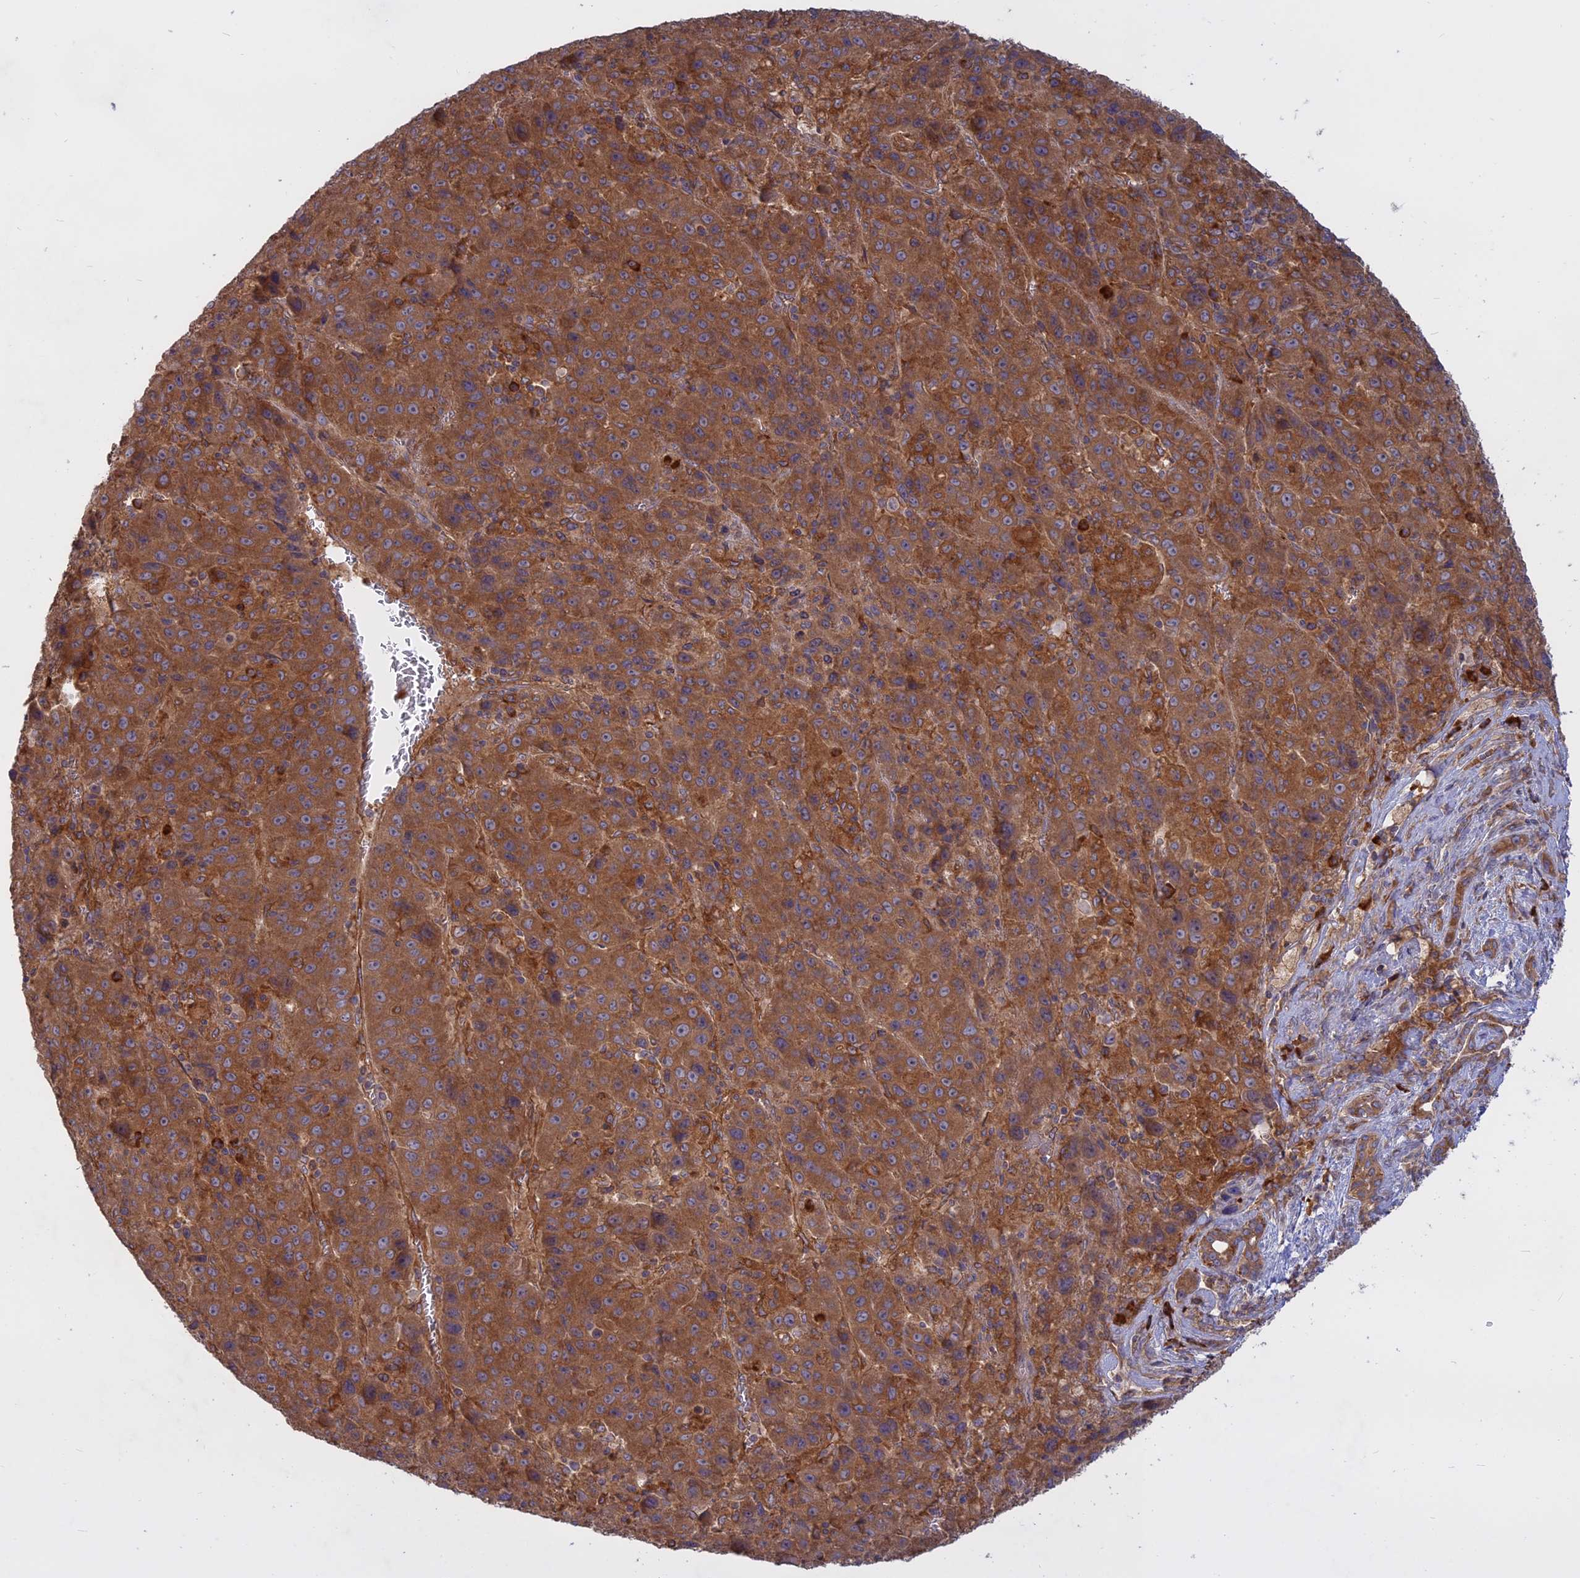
{"staining": {"intensity": "moderate", "quantity": ">75%", "location": "cytoplasmic/membranous"}, "tissue": "liver cancer", "cell_type": "Tumor cells", "image_type": "cancer", "snomed": [{"axis": "morphology", "description": "Carcinoma, Hepatocellular, NOS"}, {"axis": "topography", "description": "Liver"}], "caption": "Liver cancer tissue demonstrates moderate cytoplasmic/membranous staining in approximately >75% of tumor cells, visualized by immunohistochemistry. The staining was performed using DAB (3,3'-diaminobenzidine), with brown indicating positive protein expression. Nuclei are stained blue with hematoxylin.", "gene": "TMEM208", "patient": {"sex": "female", "age": 53}}